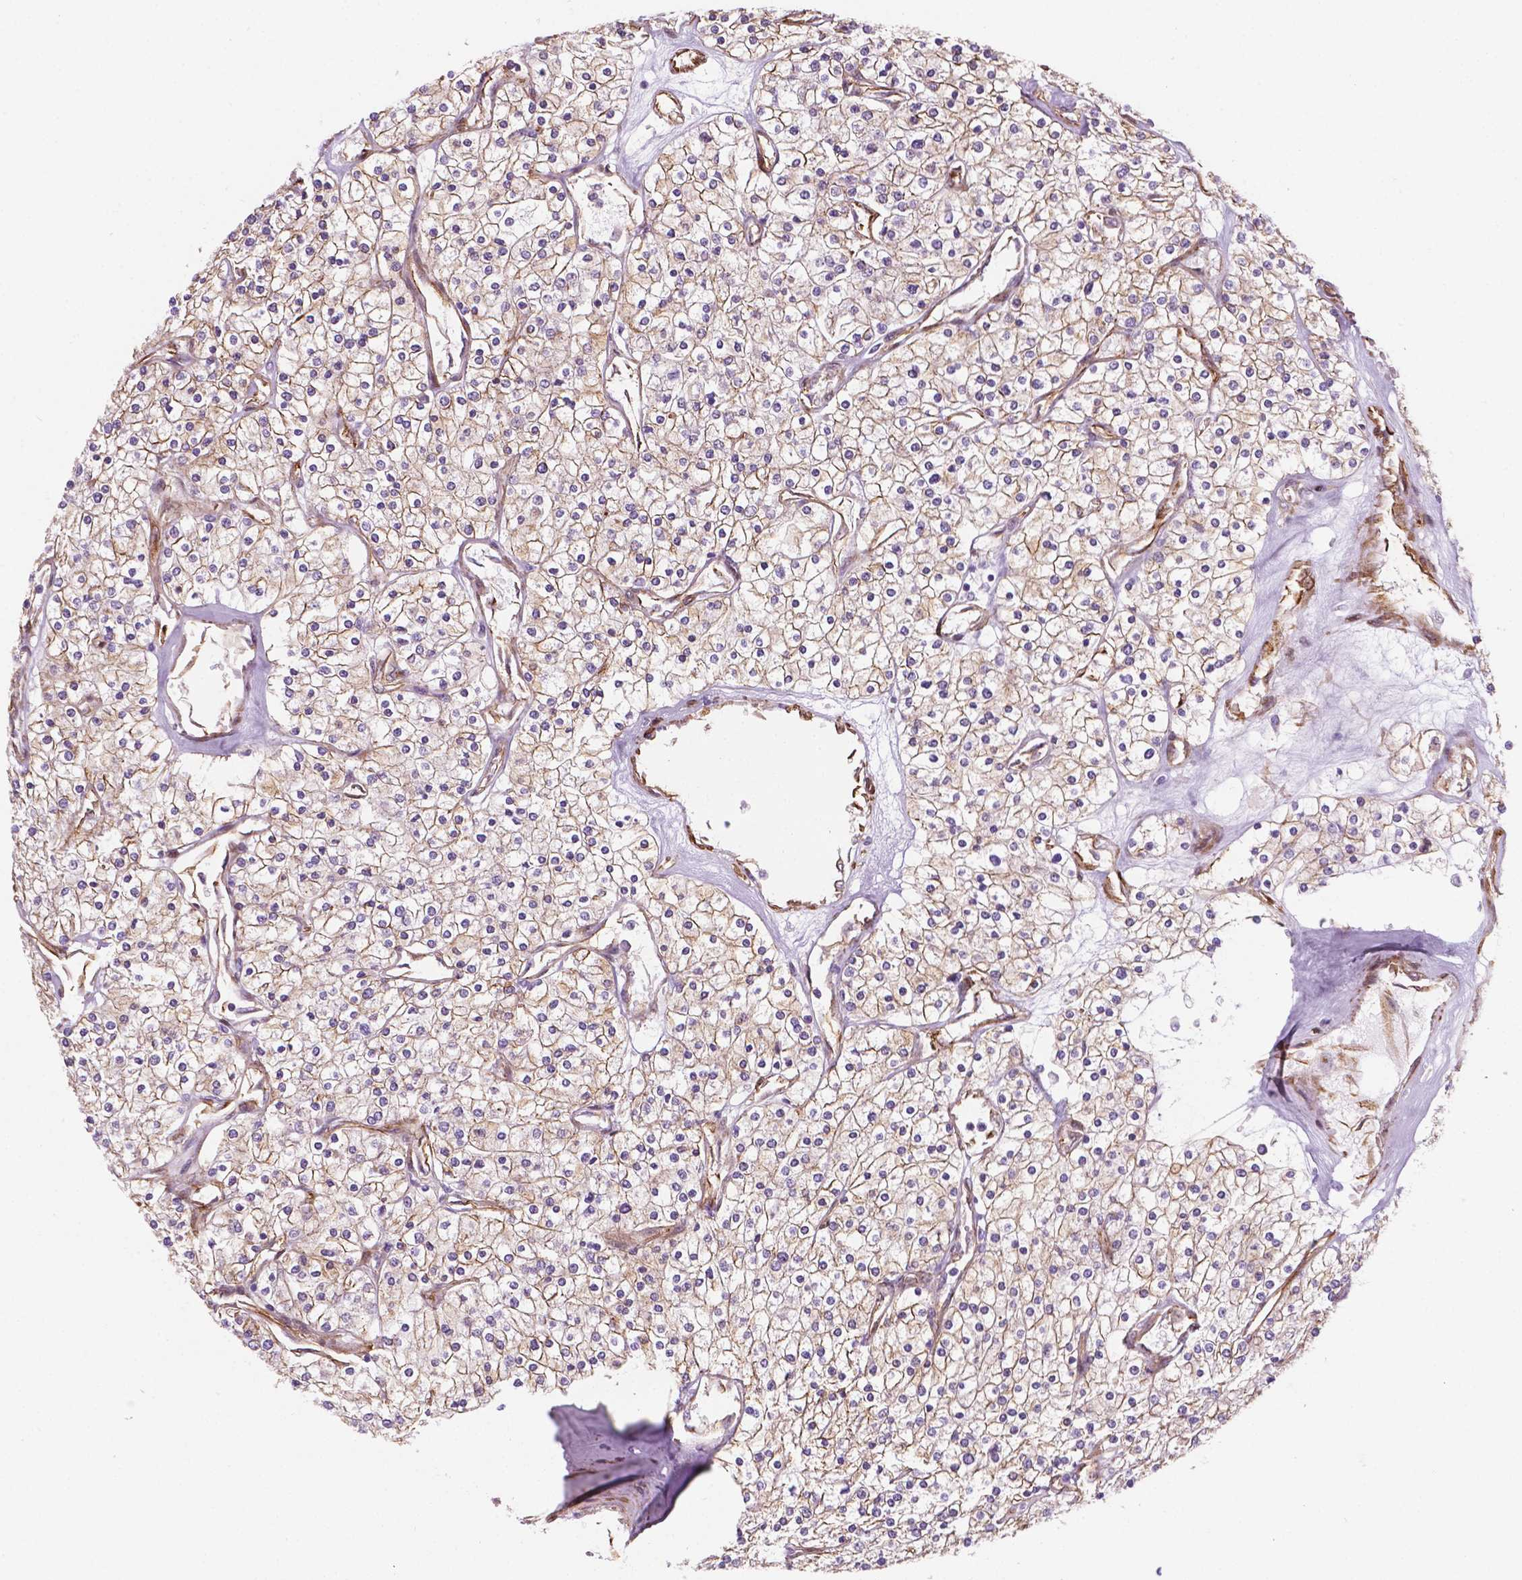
{"staining": {"intensity": "weak", "quantity": ">75%", "location": "cytoplasmic/membranous"}, "tissue": "renal cancer", "cell_type": "Tumor cells", "image_type": "cancer", "snomed": [{"axis": "morphology", "description": "Adenocarcinoma, NOS"}, {"axis": "topography", "description": "Kidney"}], "caption": "Immunohistochemistry (IHC) of renal cancer (adenocarcinoma) exhibits low levels of weak cytoplasmic/membranous expression in approximately >75% of tumor cells. The staining was performed using DAB, with brown indicating positive protein expression. Nuclei are stained blue with hematoxylin.", "gene": "EGFL8", "patient": {"sex": "male", "age": 80}}